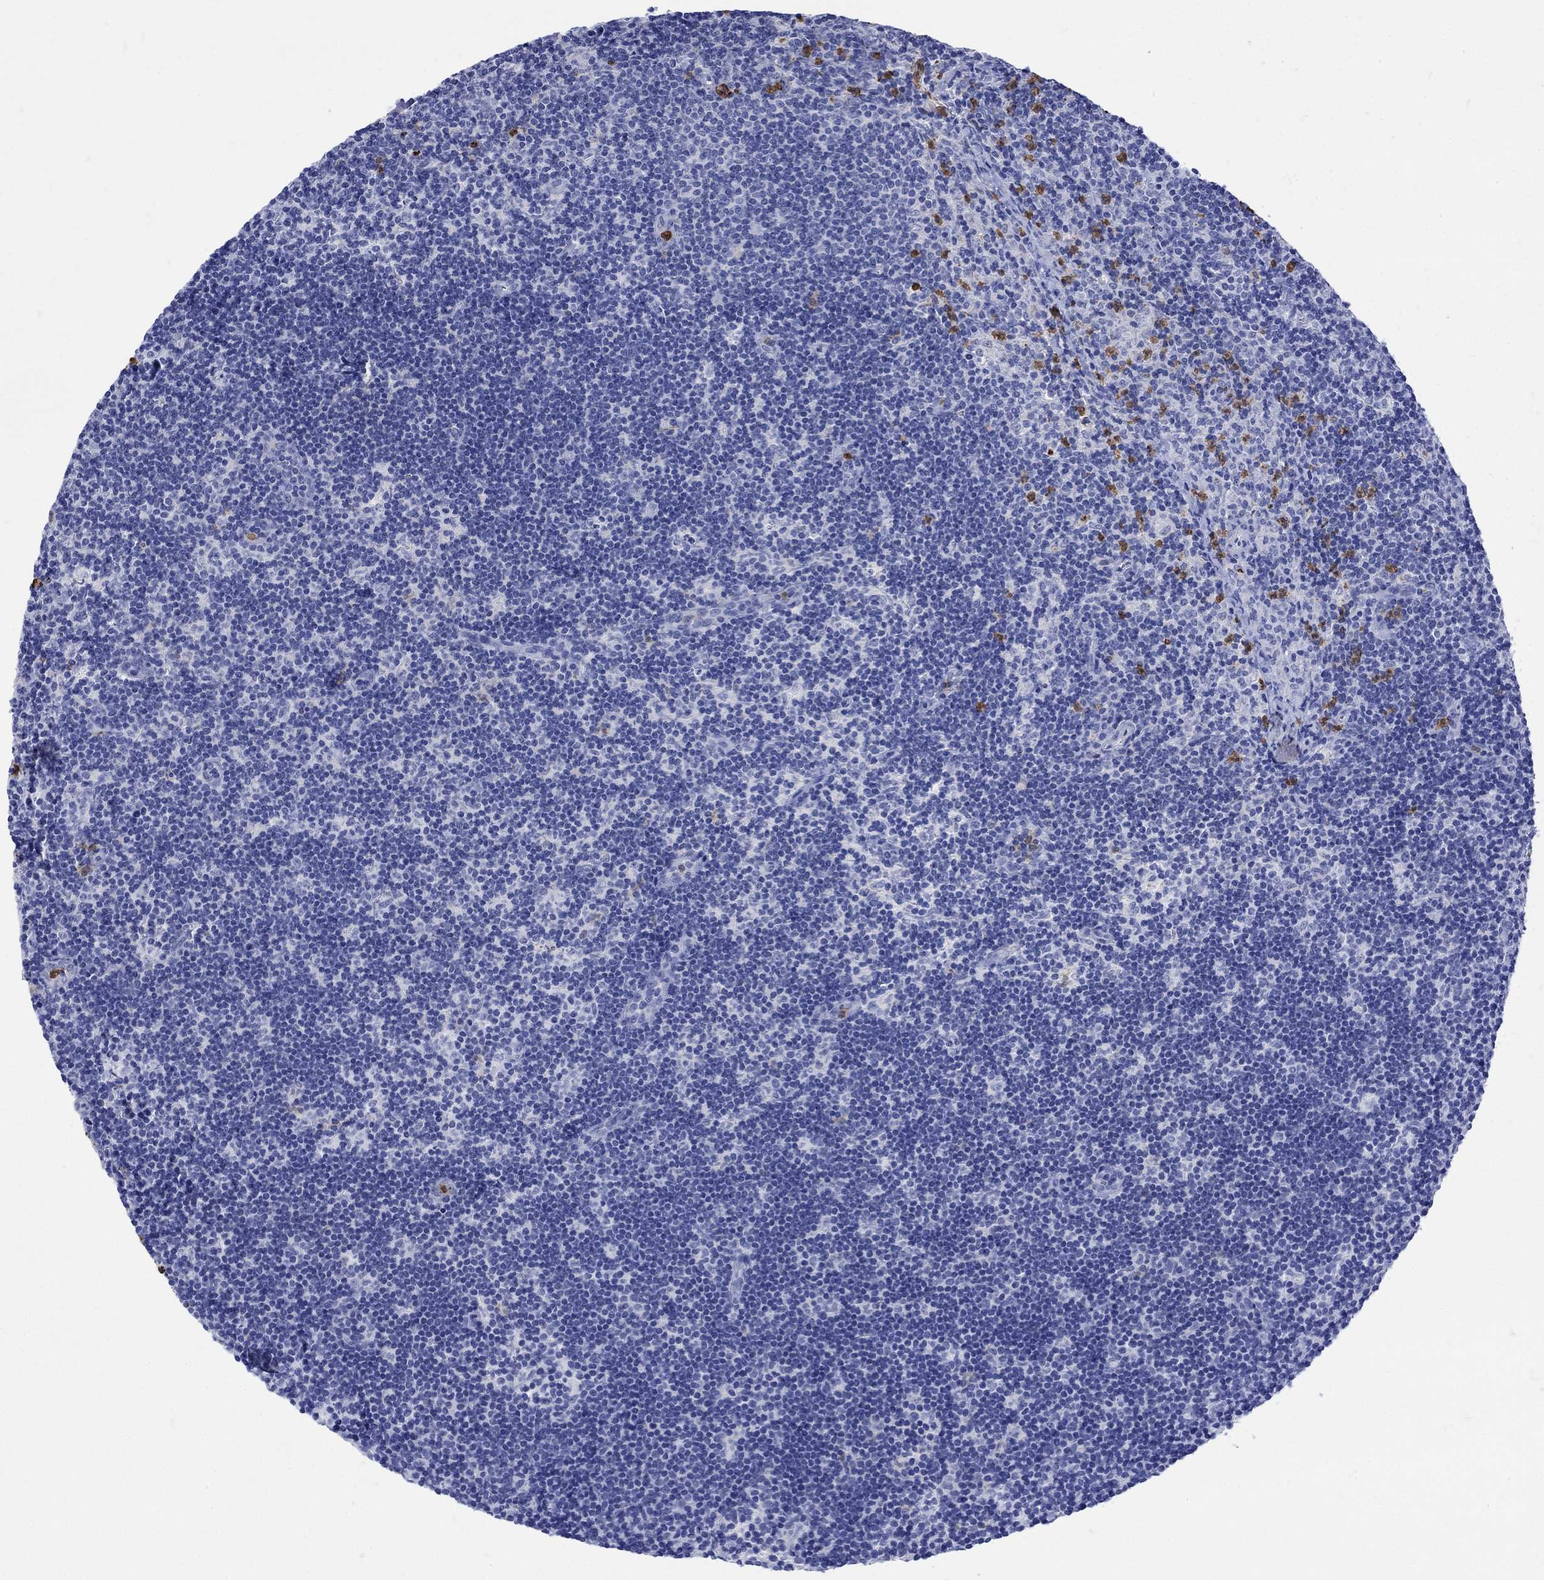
{"staining": {"intensity": "negative", "quantity": "none", "location": "none"}, "tissue": "lymph node", "cell_type": "Germinal center cells", "image_type": "normal", "snomed": [{"axis": "morphology", "description": "Normal tissue, NOS"}, {"axis": "topography", "description": "Lymph node"}], "caption": "Image shows no protein expression in germinal center cells of benign lymph node. Nuclei are stained in blue.", "gene": "LINGO3", "patient": {"sex": "female", "age": 34}}